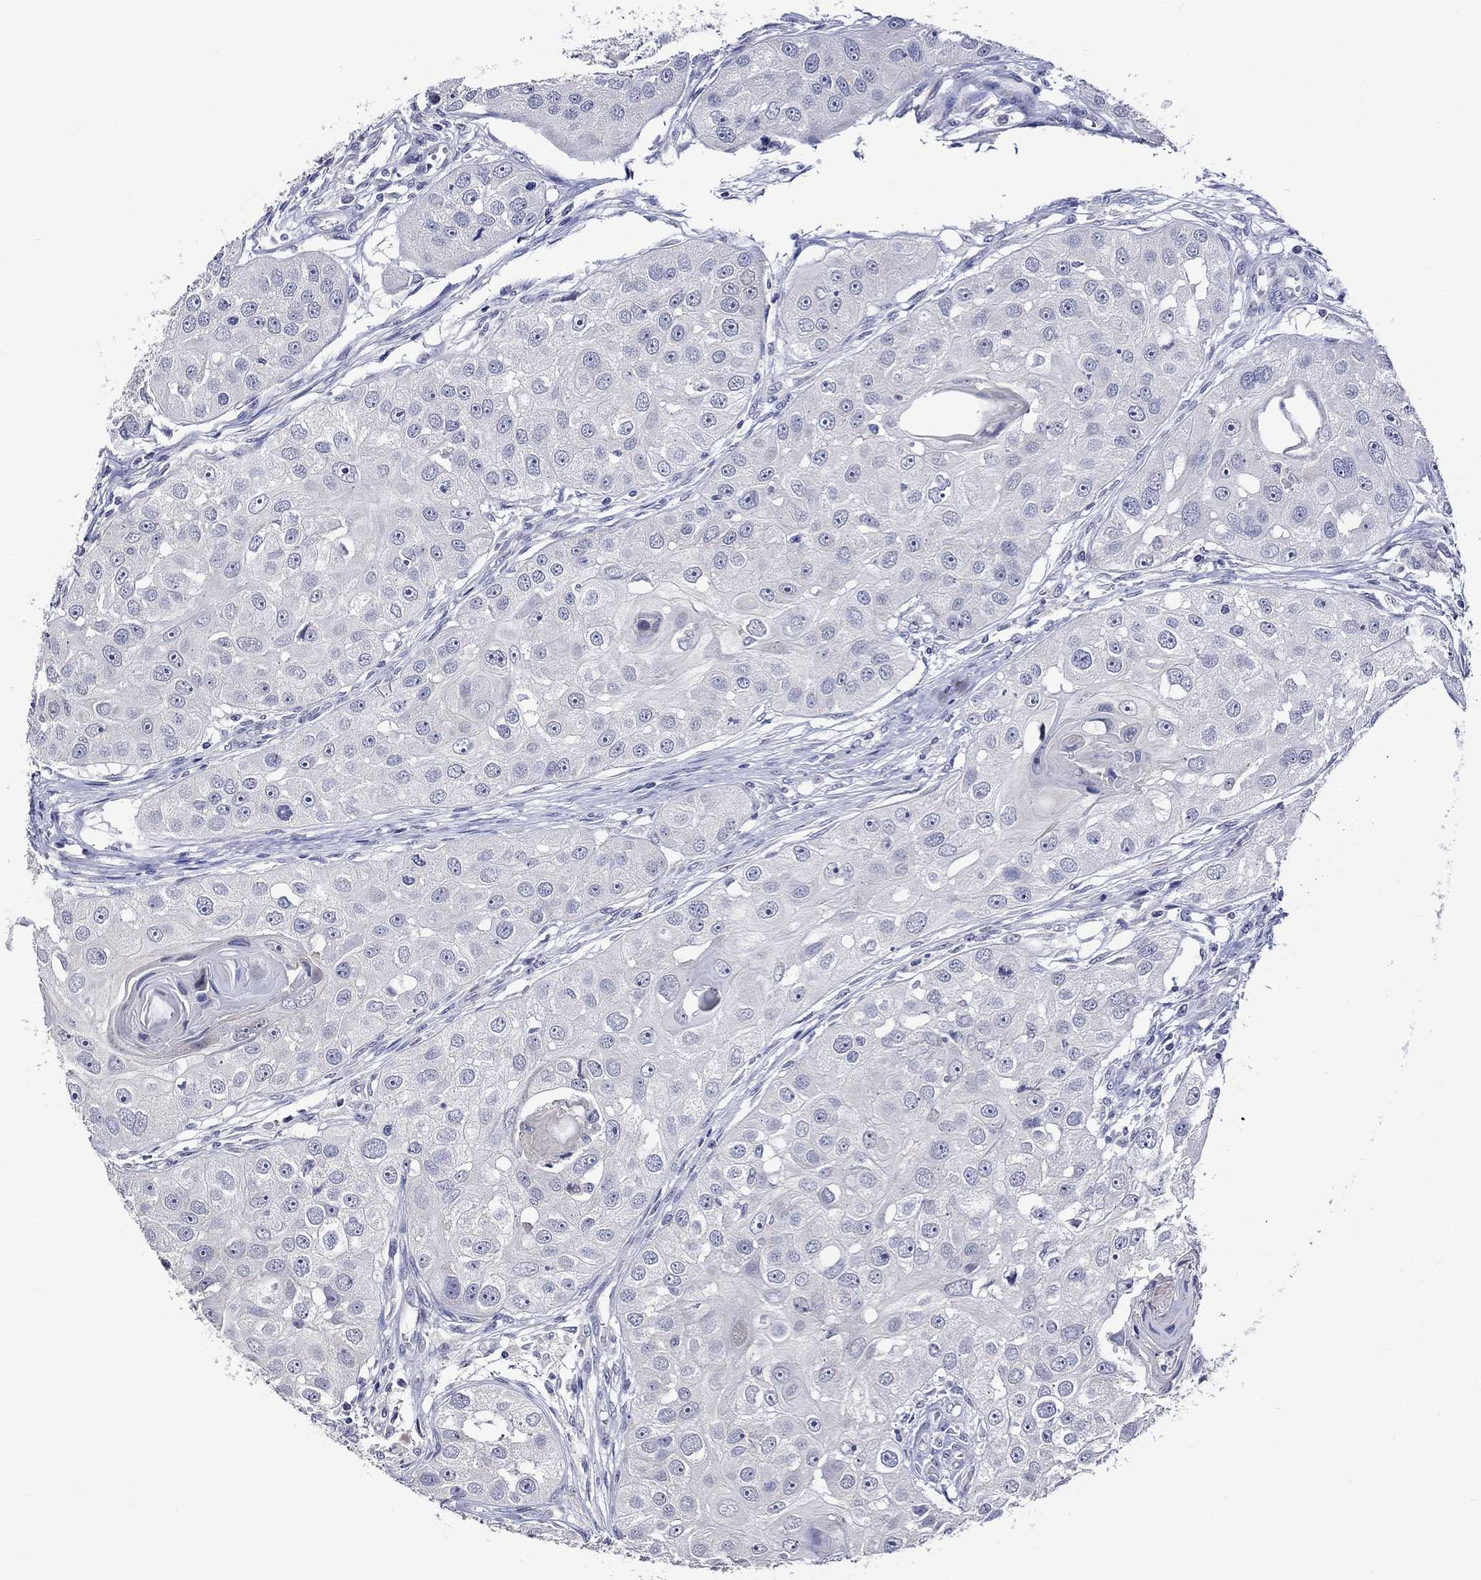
{"staining": {"intensity": "negative", "quantity": "none", "location": "none"}, "tissue": "head and neck cancer", "cell_type": "Tumor cells", "image_type": "cancer", "snomed": [{"axis": "morphology", "description": "Normal tissue, NOS"}, {"axis": "morphology", "description": "Squamous cell carcinoma, NOS"}, {"axis": "topography", "description": "Skeletal muscle"}, {"axis": "topography", "description": "Head-Neck"}], "caption": "This is an IHC image of human head and neck cancer. There is no positivity in tumor cells.", "gene": "CRYAB", "patient": {"sex": "male", "age": 51}}